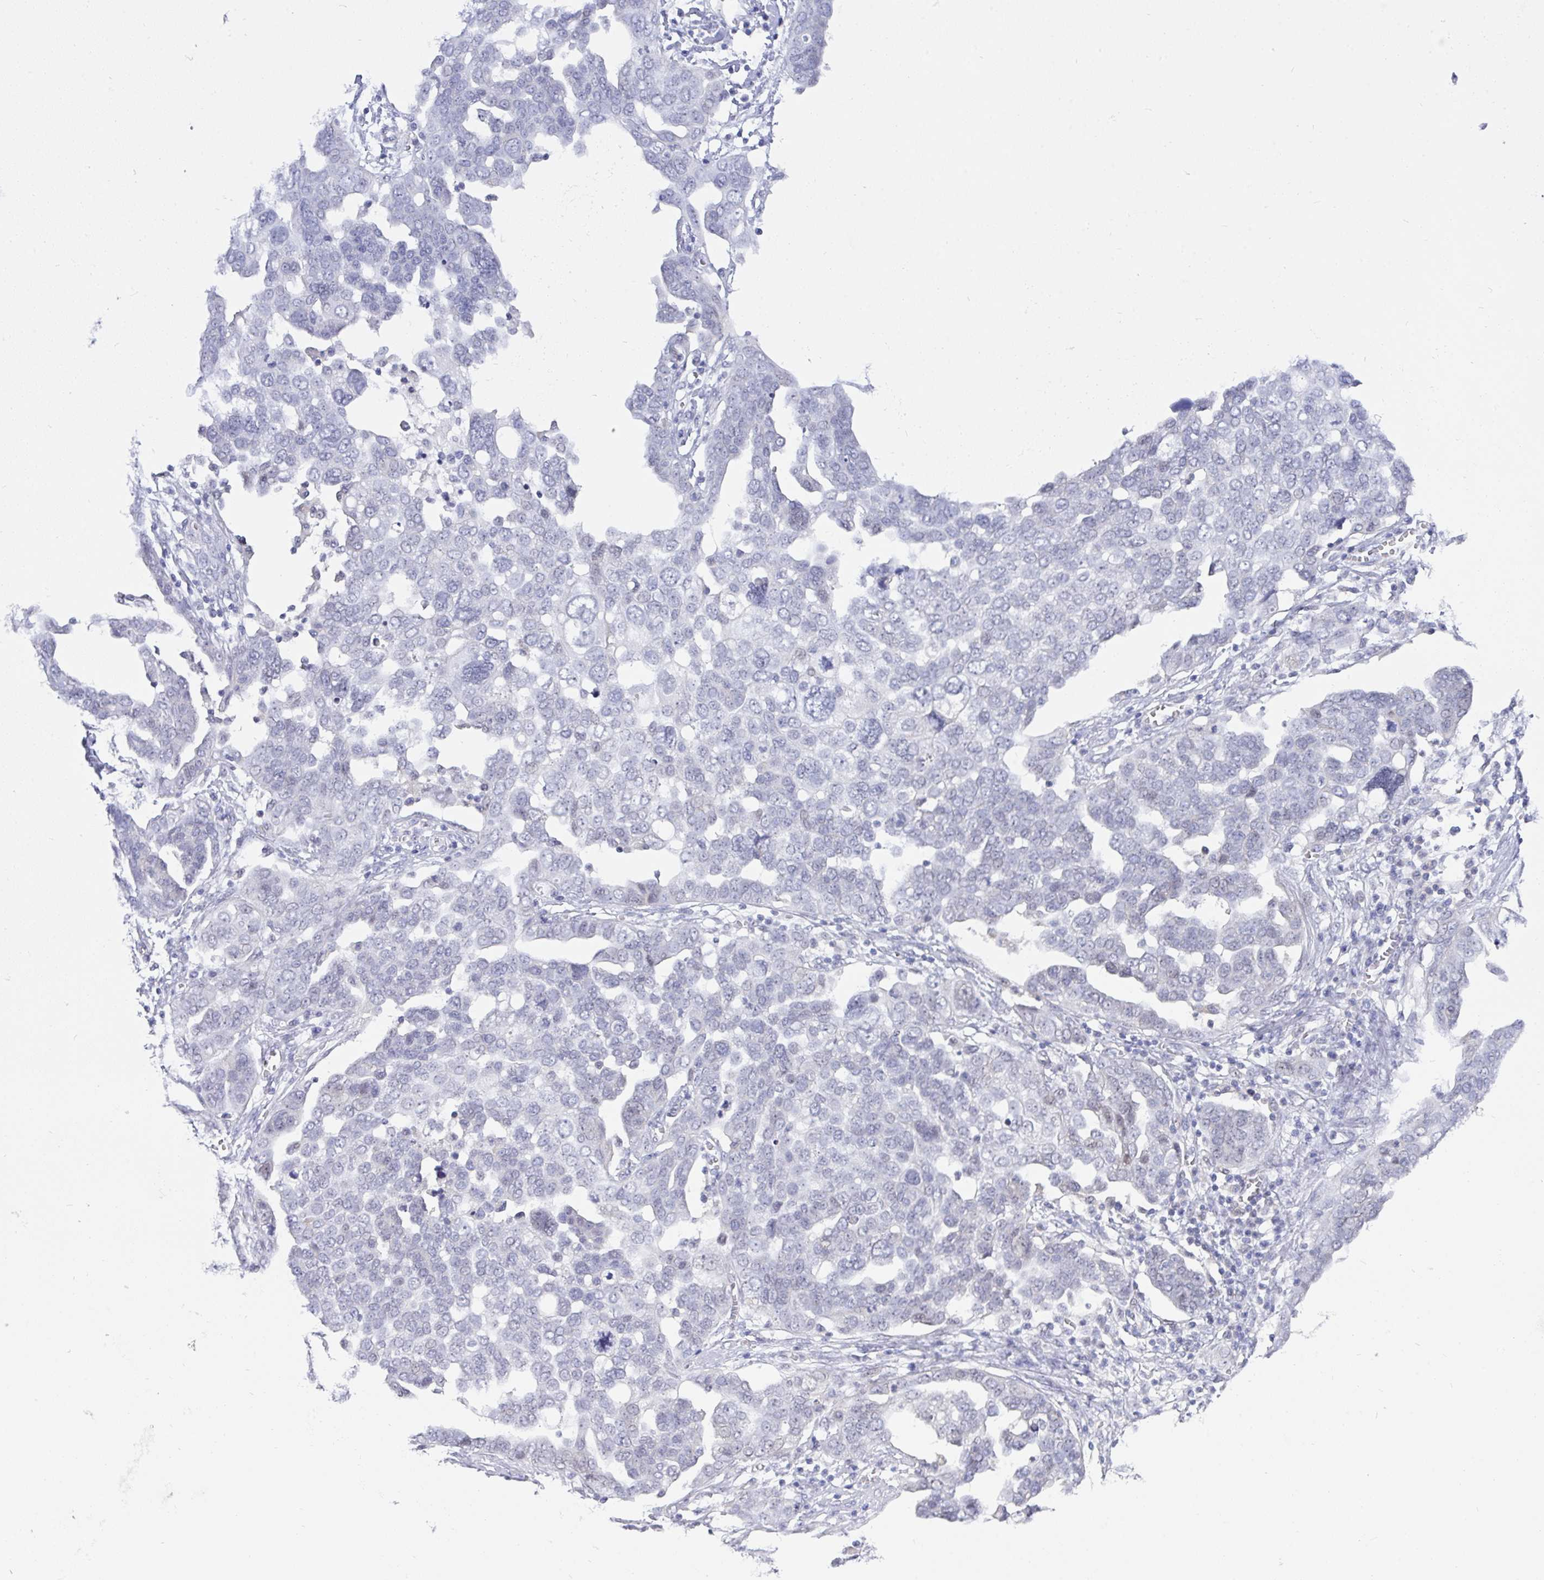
{"staining": {"intensity": "negative", "quantity": "none", "location": "none"}, "tissue": "ovarian cancer", "cell_type": "Tumor cells", "image_type": "cancer", "snomed": [{"axis": "morphology", "description": "Cystadenocarcinoma, serous, NOS"}, {"axis": "topography", "description": "Ovary"}], "caption": "DAB immunohistochemical staining of human ovarian cancer (serous cystadenocarcinoma) reveals no significant expression in tumor cells.", "gene": "FBXL22", "patient": {"sex": "female", "age": 59}}